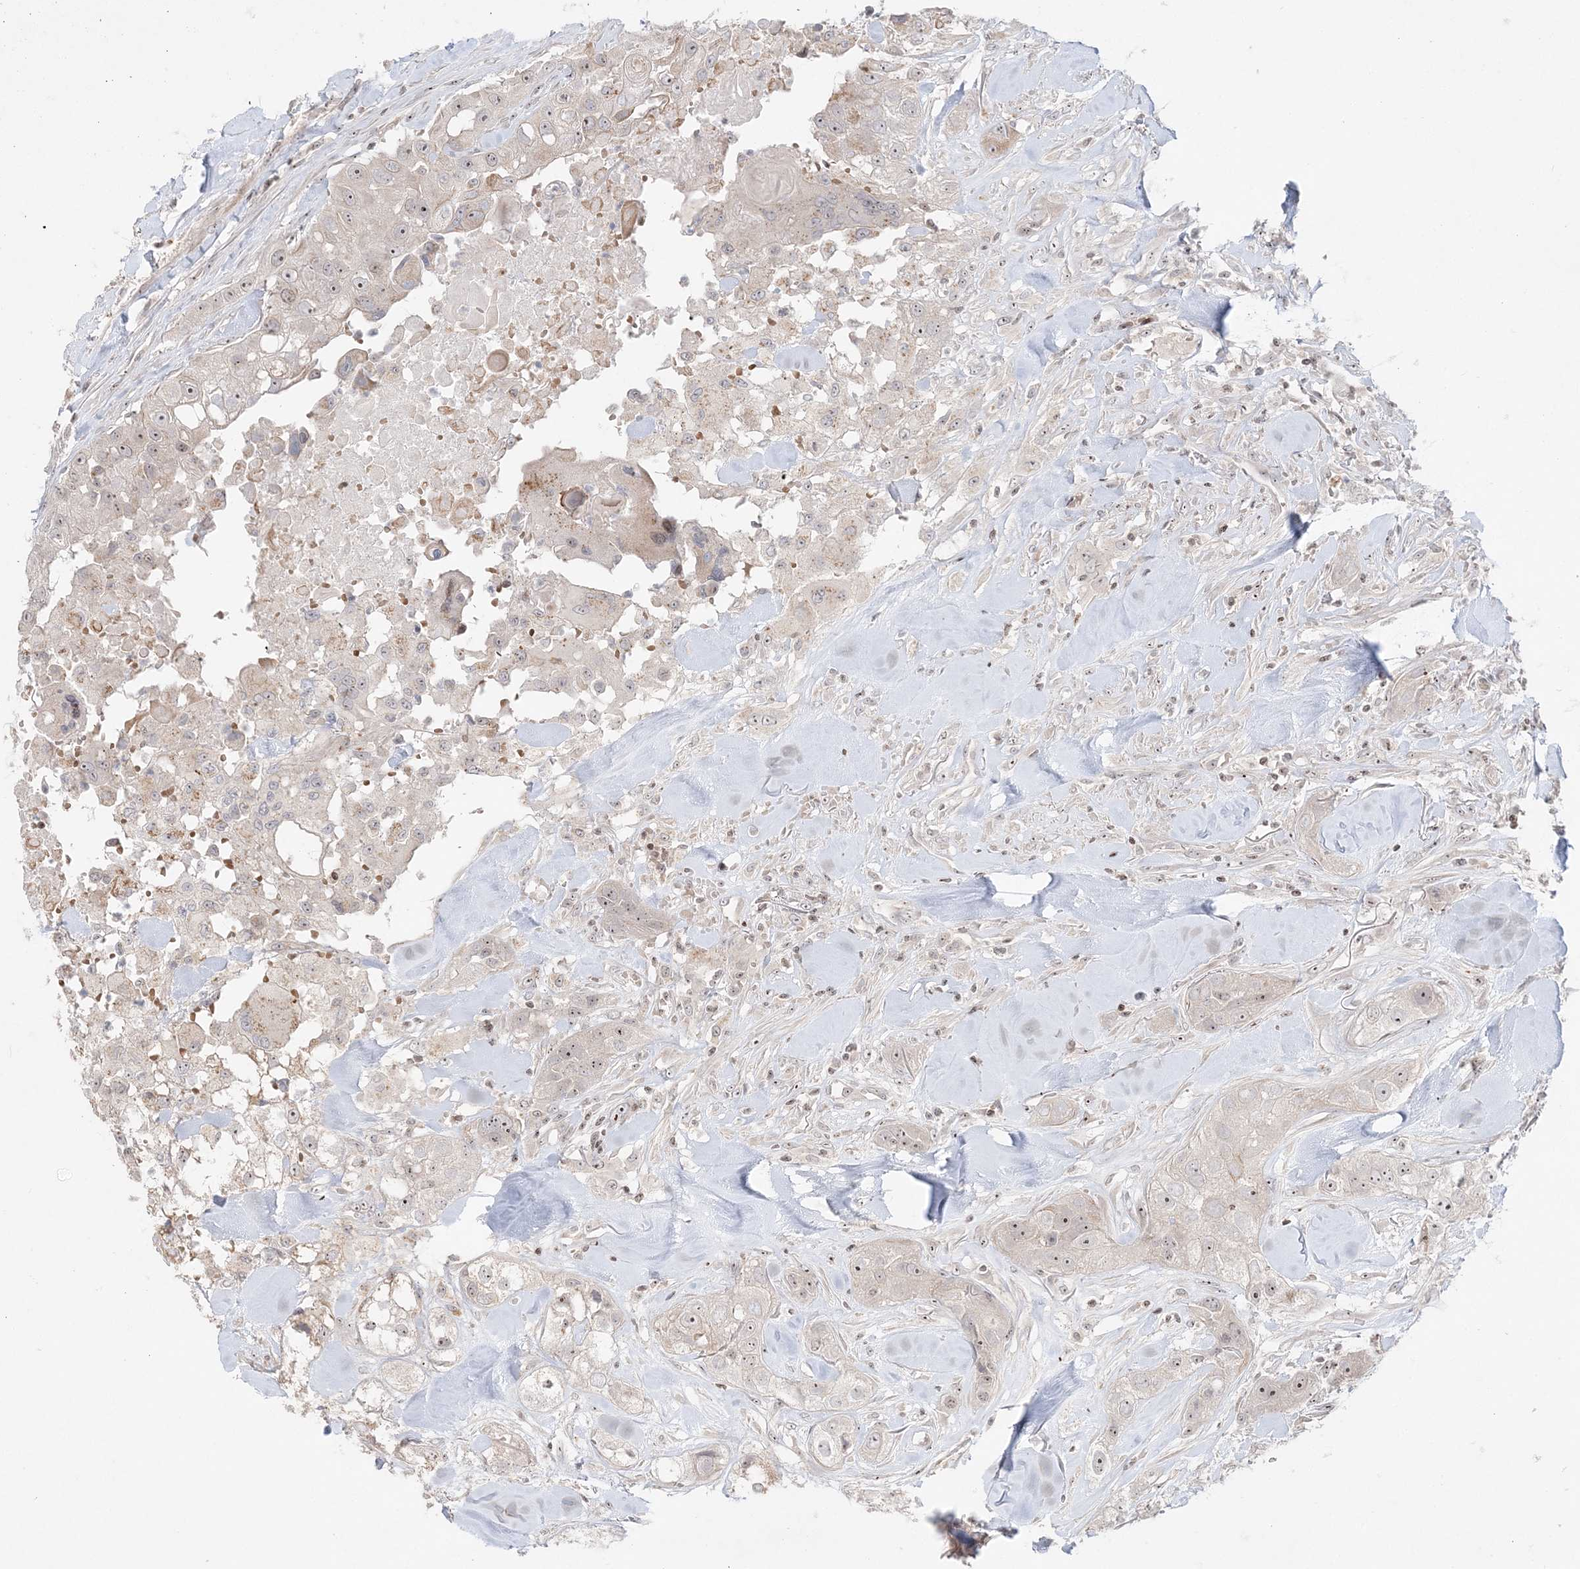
{"staining": {"intensity": "weak", "quantity": ">75%", "location": "nuclear"}, "tissue": "head and neck cancer", "cell_type": "Tumor cells", "image_type": "cancer", "snomed": [{"axis": "morphology", "description": "Normal tissue, NOS"}, {"axis": "morphology", "description": "Squamous cell carcinoma, NOS"}, {"axis": "topography", "description": "Skeletal muscle"}, {"axis": "topography", "description": "Head-Neck"}], "caption": "Head and neck cancer stained for a protein displays weak nuclear positivity in tumor cells. The protein of interest is shown in brown color, while the nuclei are stained blue.", "gene": "SH3BP4", "patient": {"sex": "male", "age": 51}}